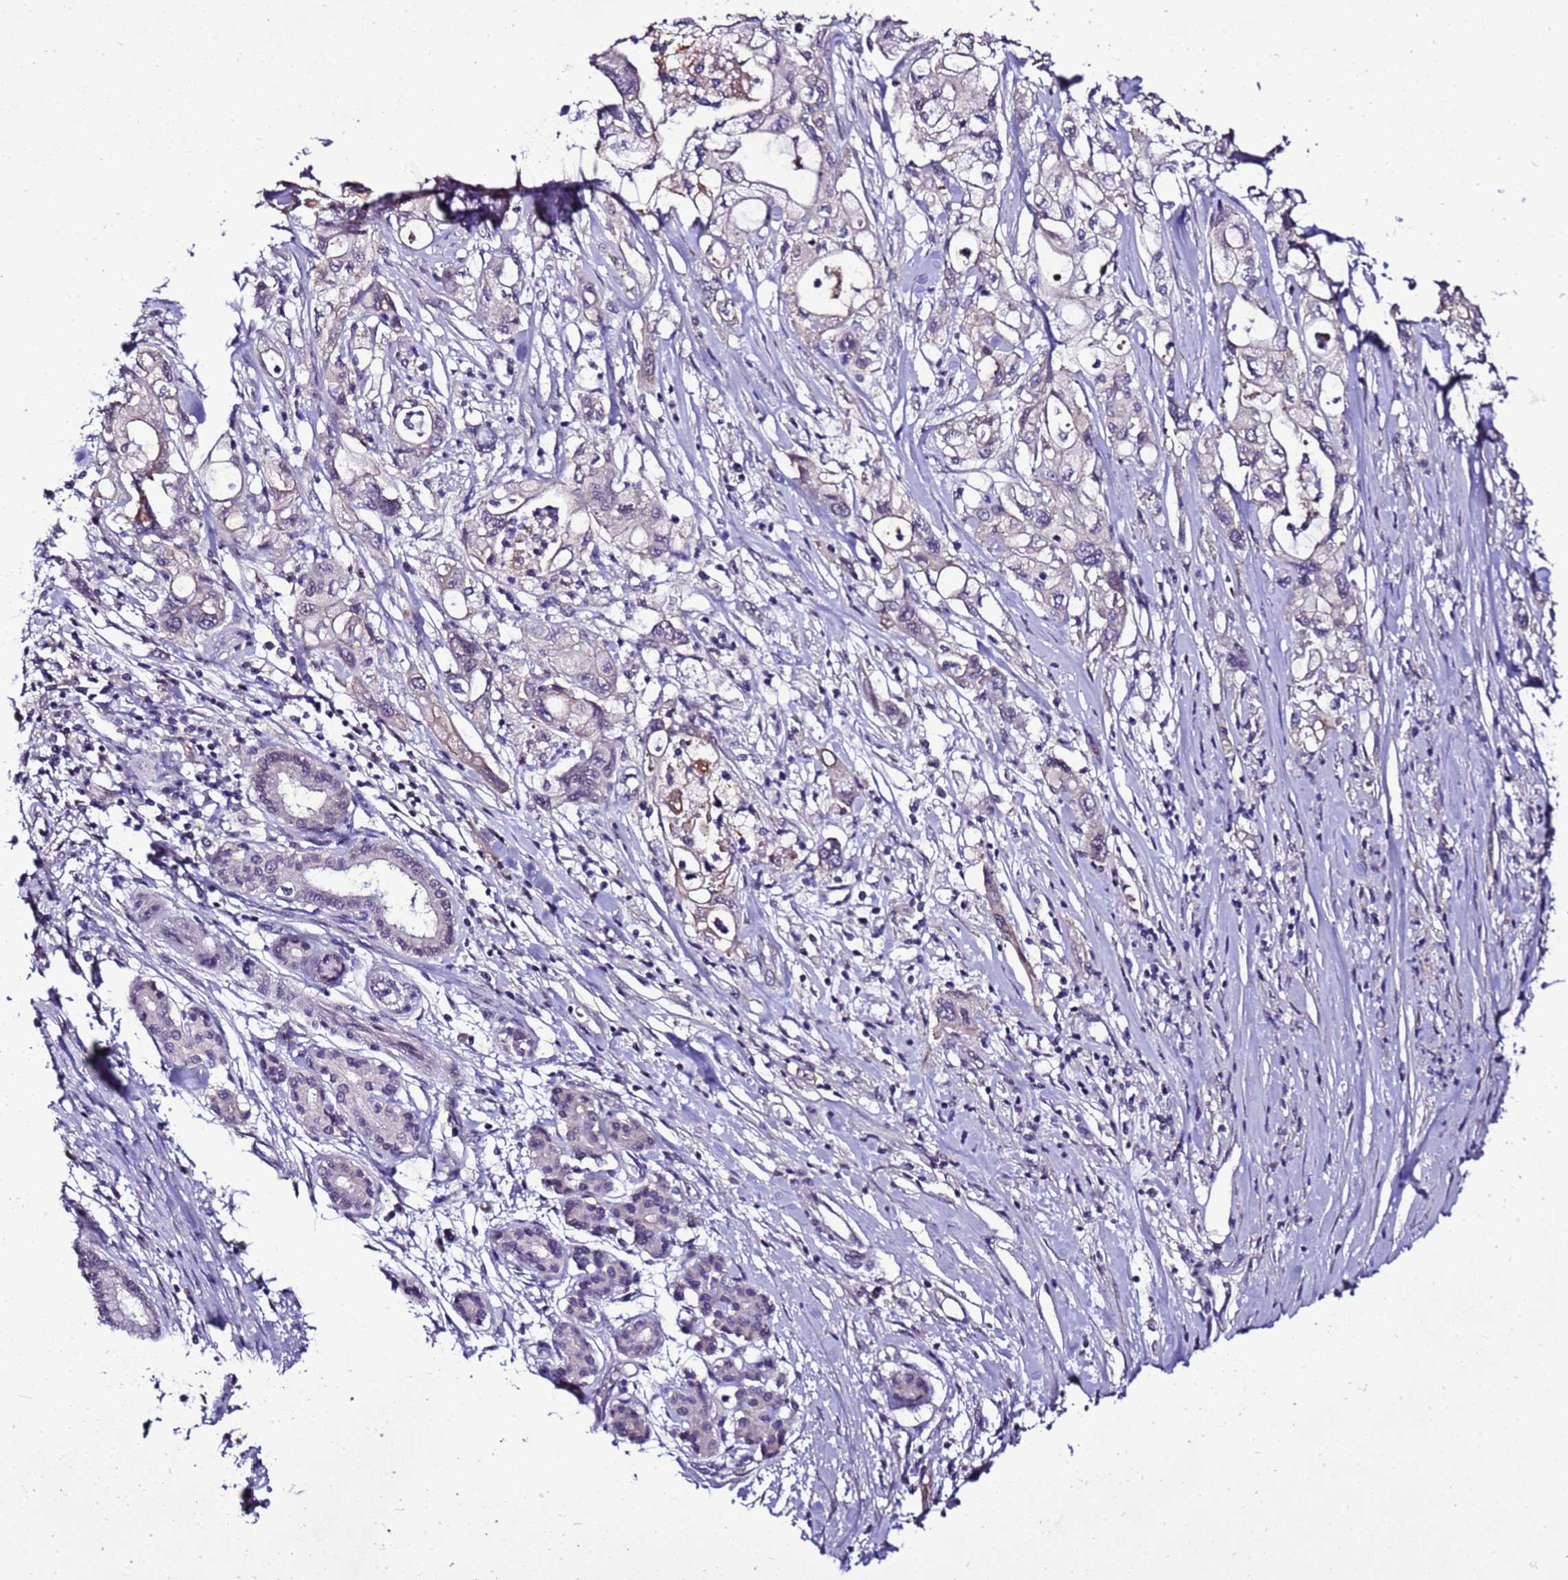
{"staining": {"intensity": "negative", "quantity": "none", "location": "none"}, "tissue": "pancreatic cancer", "cell_type": "Tumor cells", "image_type": "cancer", "snomed": [{"axis": "morphology", "description": "Adenocarcinoma, NOS"}, {"axis": "topography", "description": "Pancreas"}], "caption": "An image of human pancreatic adenocarcinoma is negative for staining in tumor cells.", "gene": "C19orf47", "patient": {"sex": "male", "age": 79}}